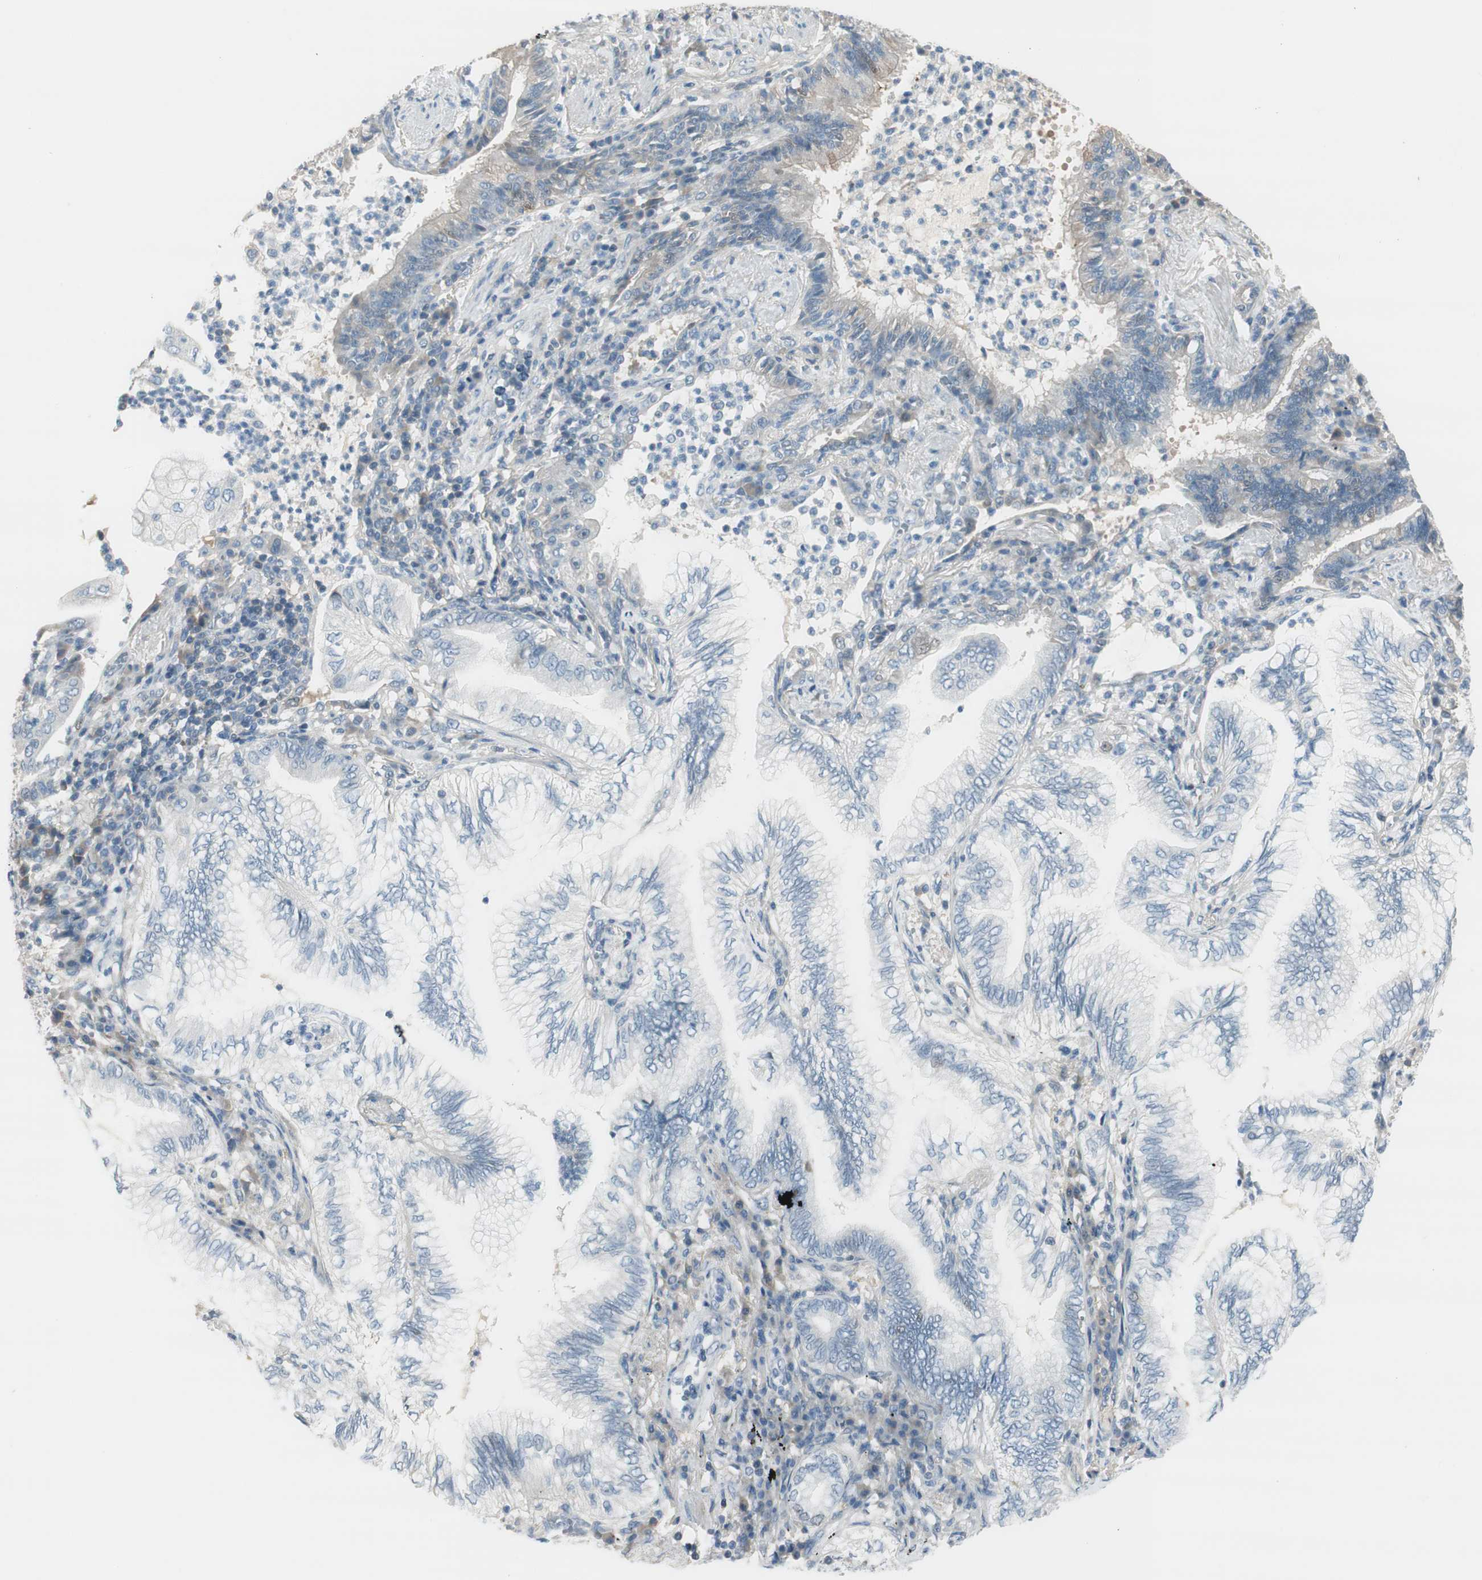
{"staining": {"intensity": "weak", "quantity": "<25%", "location": "cytoplasmic/membranous"}, "tissue": "lung cancer", "cell_type": "Tumor cells", "image_type": "cancer", "snomed": [{"axis": "morphology", "description": "Normal tissue, NOS"}, {"axis": "morphology", "description": "Adenocarcinoma, NOS"}, {"axis": "topography", "description": "Bronchus"}, {"axis": "topography", "description": "Lung"}], "caption": "An immunohistochemistry (IHC) image of adenocarcinoma (lung) is shown. There is no staining in tumor cells of adenocarcinoma (lung).", "gene": "EVA1A", "patient": {"sex": "female", "age": 70}}